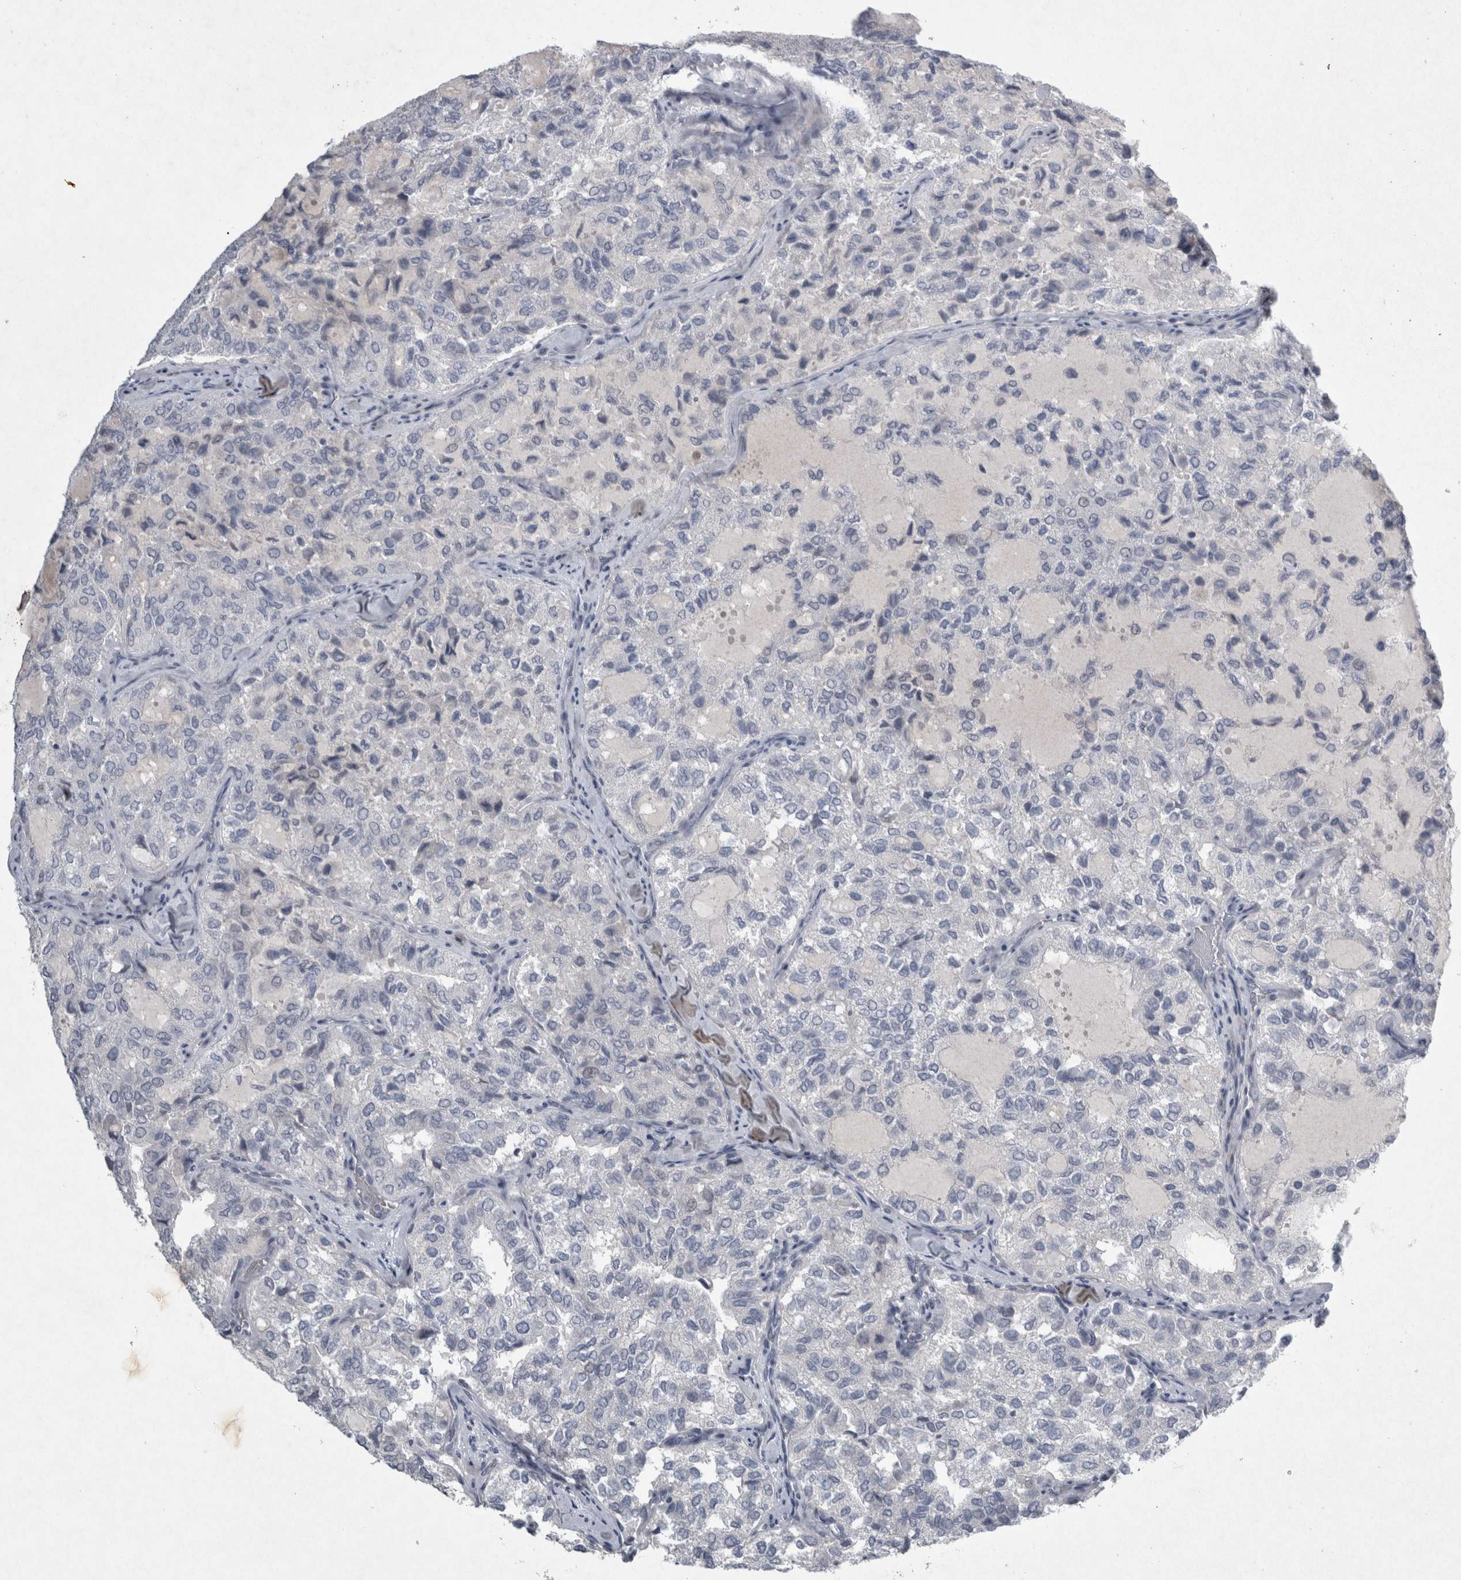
{"staining": {"intensity": "negative", "quantity": "none", "location": "none"}, "tissue": "thyroid cancer", "cell_type": "Tumor cells", "image_type": "cancer", "snomed": [{"axis": "morphology", "description": "Follicular adenoma carcinoma, NOS"}, {"axis": "topography", "description": "Thyroid gland"}], "caption": "Immunohistochemical staining of follicular adenoma carcinoma (thyroid) displays no significant positivity in tumor cells.", "gene": "PDX1", "patient": {"sex": "male", "age": 75}}